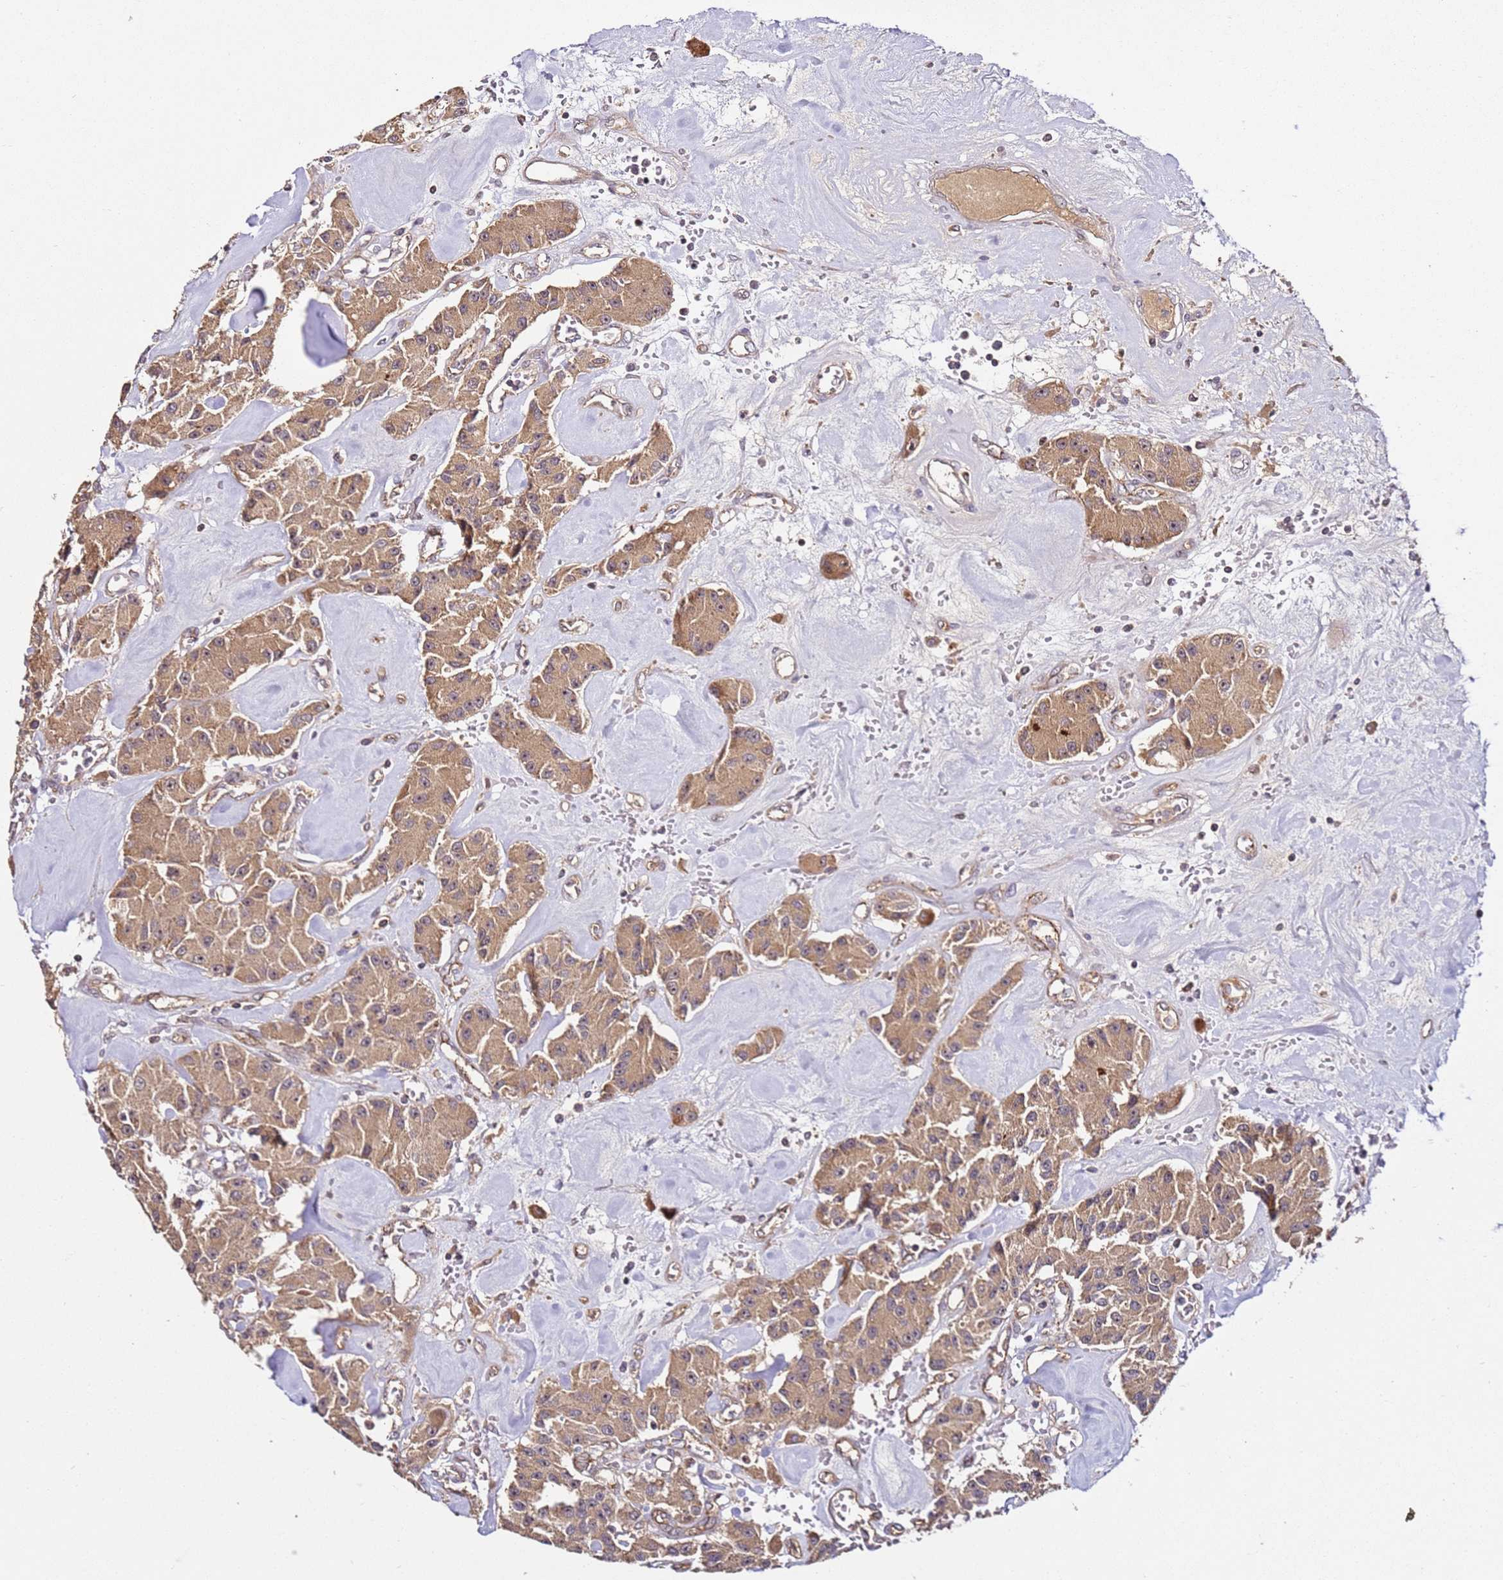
{"staining": {"intensity": "moderate", "quantity": ">75%", "location": "cytoplasmic/membranous"}, "tissue": "carcinoid", "cell_type": "Tumor cells", "image_type": "cancer", "snomed": [{"axis": "morphology", "description": "Carcinoid, malignant, NOS"}, {"axis": "topography", "description": "Pancreas"}], "caption": "Protein analysis of carcinoid tissue shows moderate cytoplasmic/membranous positivity in approximately >75% of tumor cells.", "gene": "DDX27", "patient": {"sex": "male", "age": 41}}